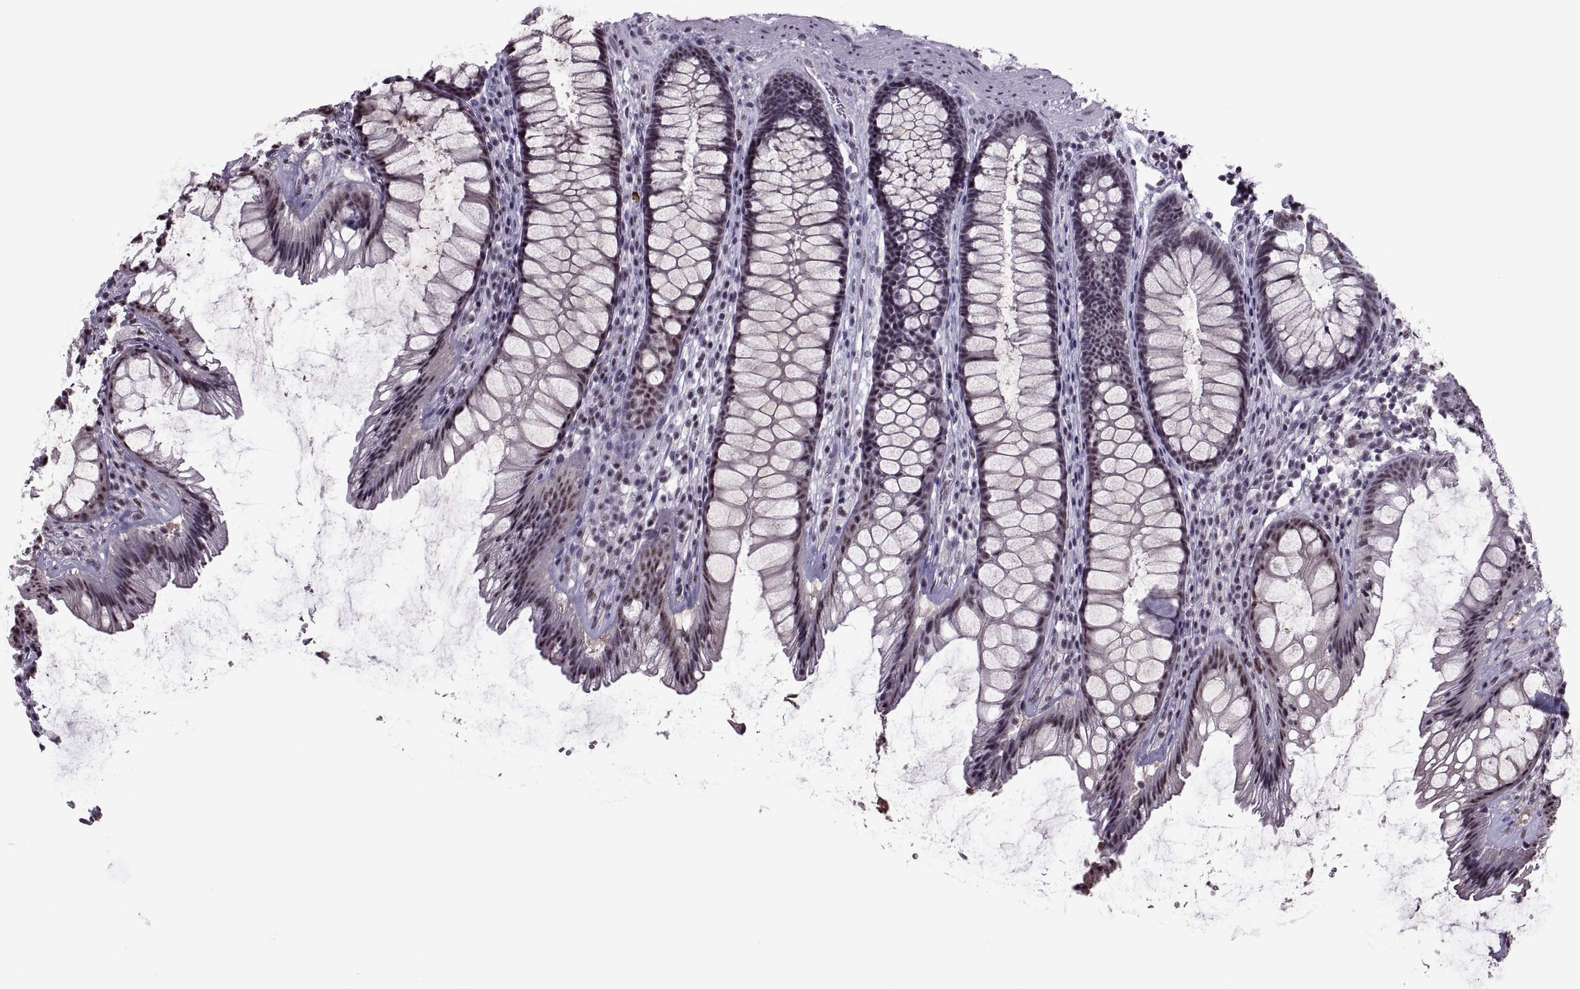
{"staining": {"intensity": "weak", "quantity": "25%-75%", "location": "nuclear"}, "tissue": "rectum", "cell_type": "Glandular cells", "image_type": "normal", "snomed": [{"axis": "morphology", "description": "Normal tissue, NOS"}, {"axis": "topography", "description": "Rectum"}], "caption": "Glandular cells exhibit low levels of weak nuclear positivity in approximately 25%-75% of cells in benign human rectum. (Stains: DAB in brown, nuclei in blue, Microscopy: brightfield microscopy at high magnification).", "gene": "MAGEA4", "patient": {"sex": "male", "age": 72}}